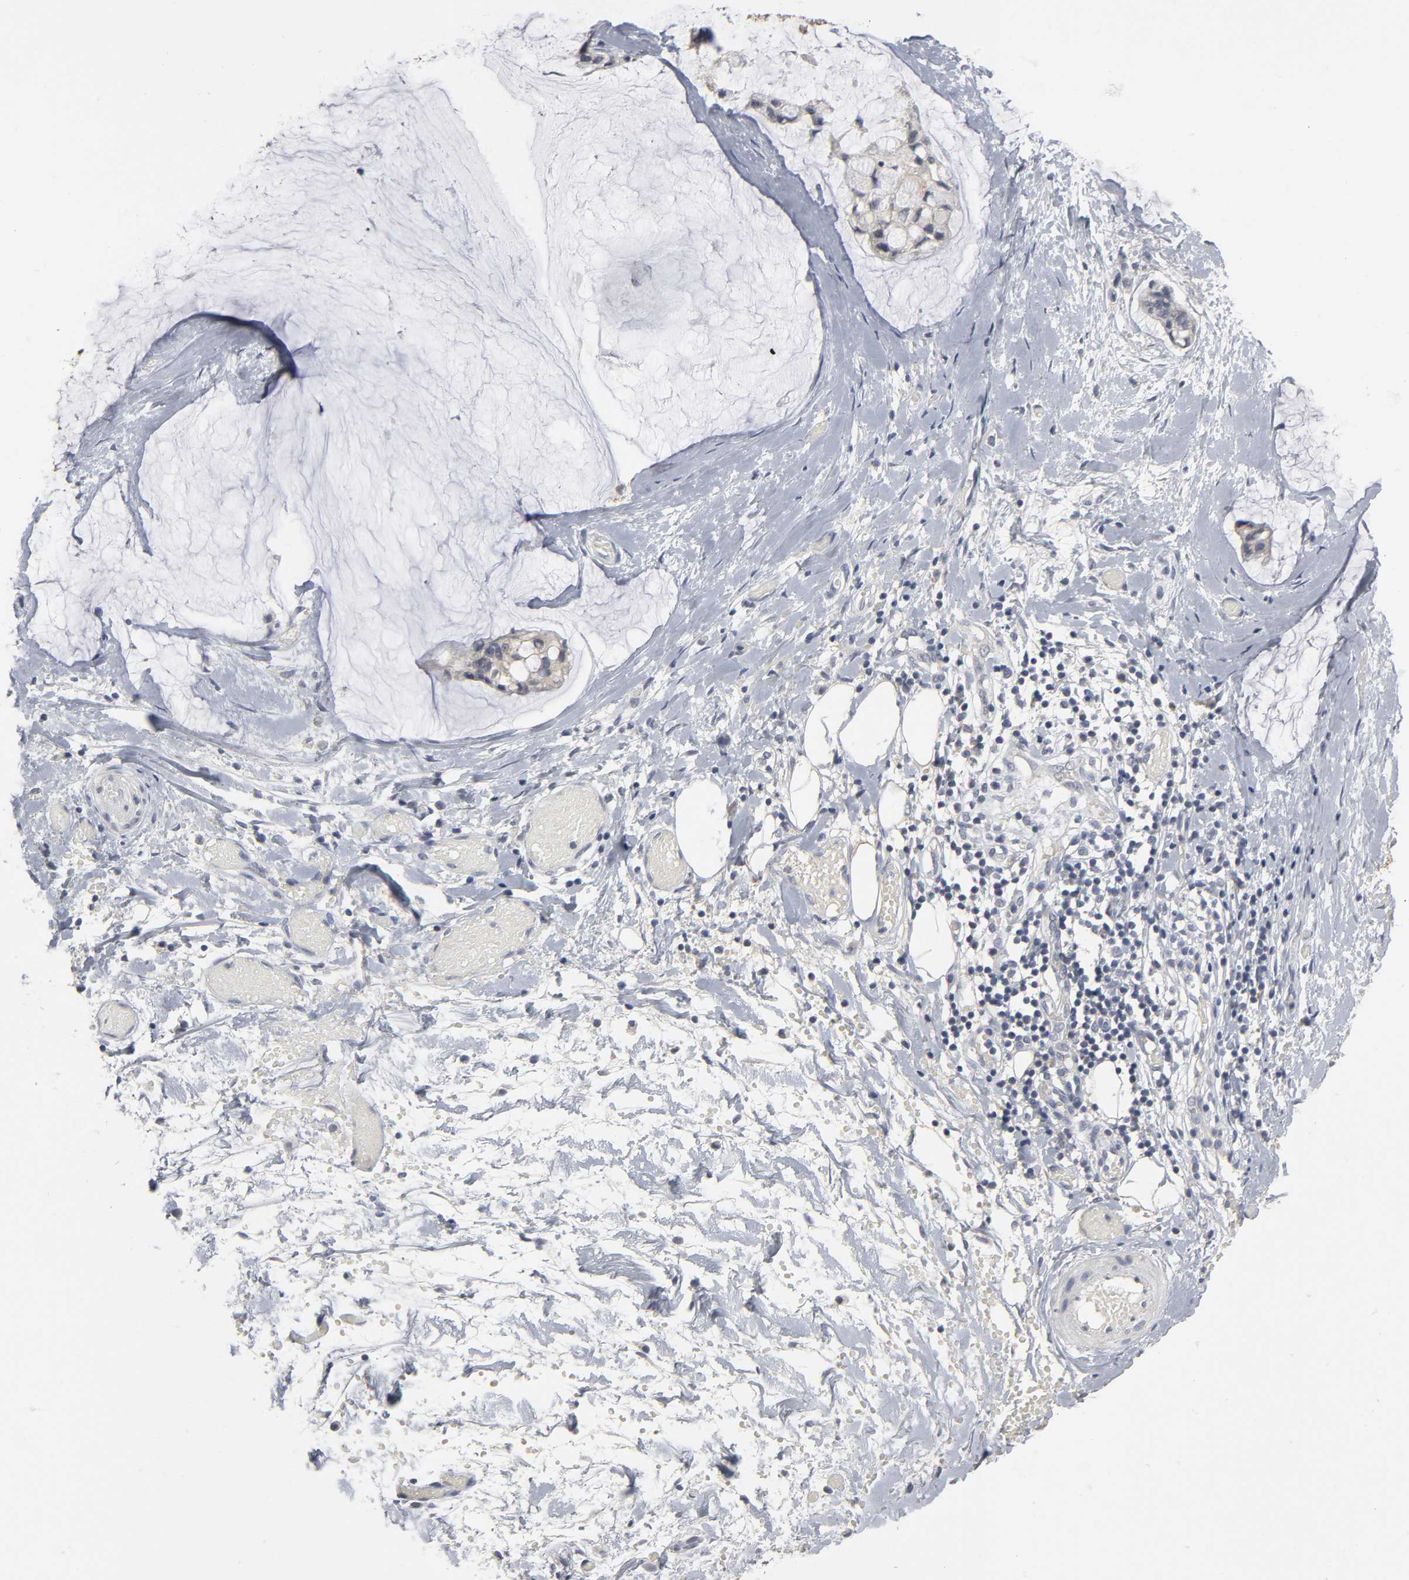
{"staining": {"intensity": "negative", "quantity": "none", "location": "none"}, "tissue": "ovarian cancer", "cell_type": "Tumor cells", "image_type": "cancer", "snomed": [{"axis": "morphology", "description": "Cystadenocarcinoma, mucinous, NOS"}, {"axis": "topography", "description": "Ovary"}], "caption": "Immunohistochemistry (IHC) image of ovarian cancer stained for a protein (brown), which shows no staining in tumor cells.", "gene": "TCAP", "patient": {"sex": "female", "age": 39}}